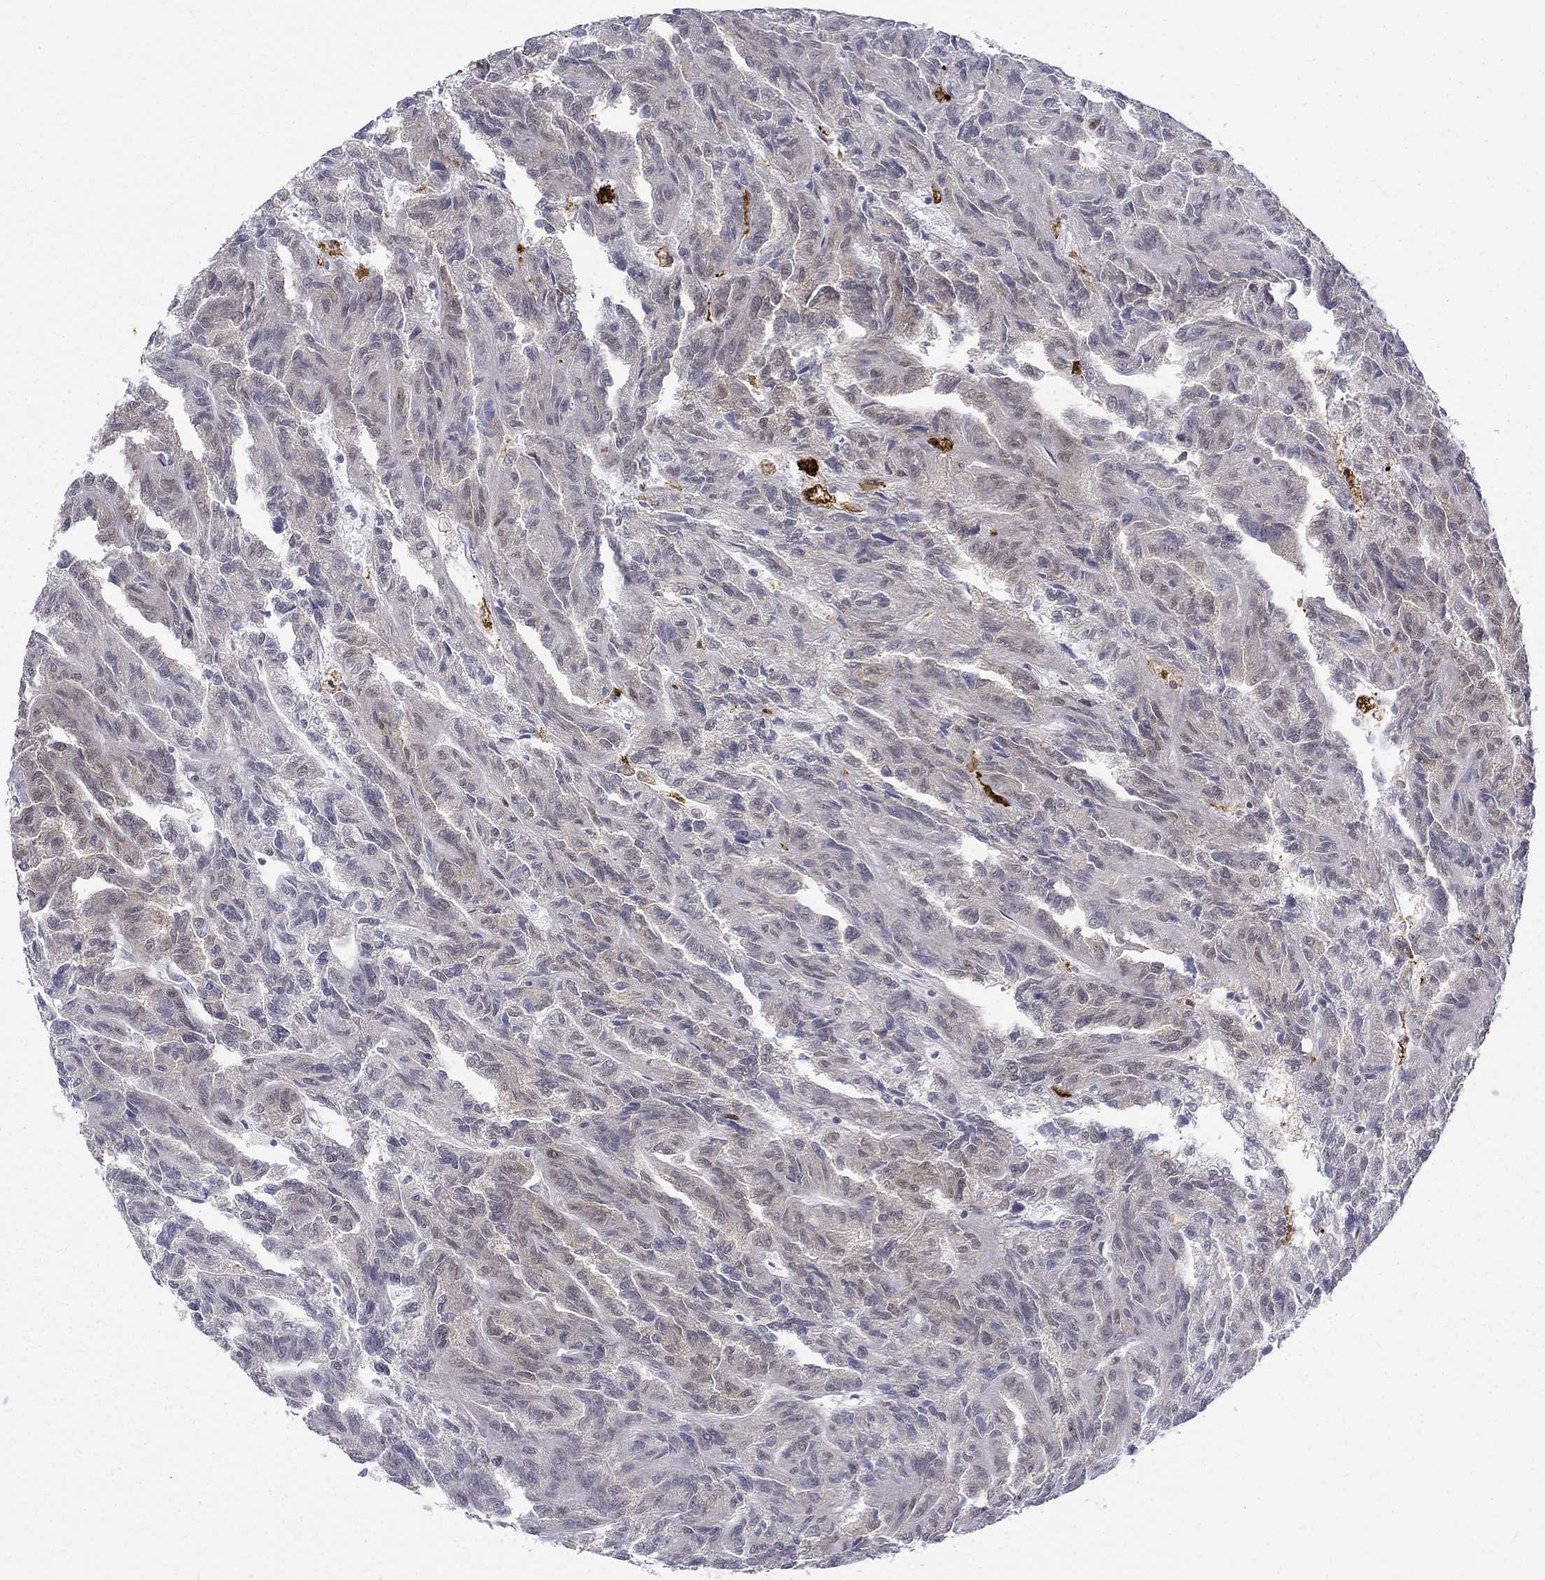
{"staining": {"intensity": "weak", "quantity": "<25%", "location": "cytoplasmic/membranous"}, "tissue": "renal cancer", "cell_type": "Tumor cells", "image_type": "cancer", "snomed": [{"axis": "morphology", "description": "Adenocarcinoma, NOS"}, {"axis": "topography", "description": "Kidney"}], "caption": "Renal cancer was stained to show a protein in brown. There is no significant positivity in tumor cells.", "gene": "PCBP3", "patient": {"sex": "male", "age": 79}}